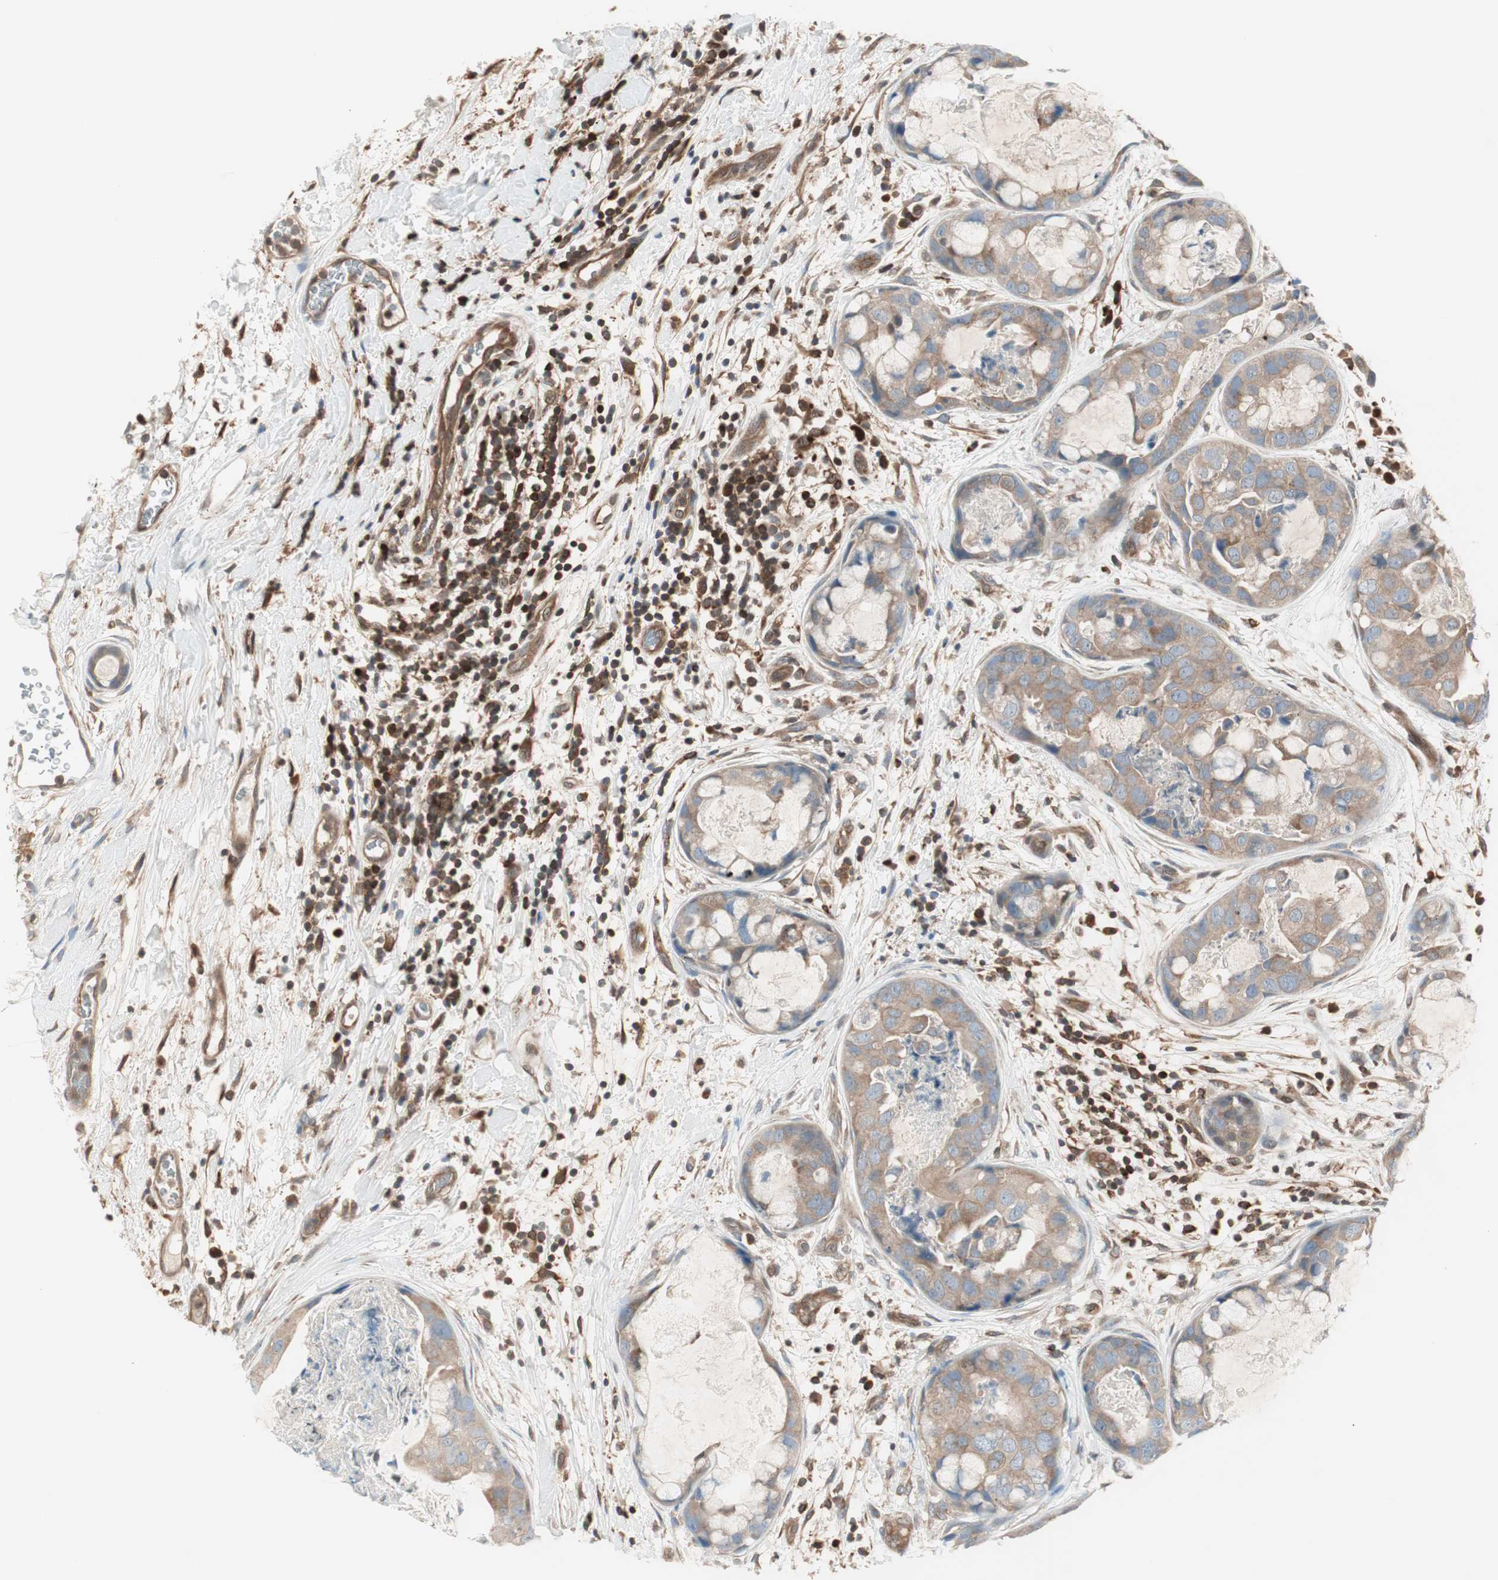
{"staining": {"intensity": "moderate", "quantity": ">75%", "location": "cytoplasmic/membranous"}, "tissue": "breast cancer", "cell_type": "Tumor cells", "image_type": "cancer", "snomed": [{"axis": "morphology", "description": "Duct carcinoma"}, {"axis": "topography", "description": "Breast"}], "caption": "Tumor cells exhibit medium levels of moderate cytoplasmic/membranous positivity in about >75% of cells in intraductal carcinoma (breast).", "gene": "GALT", "patient": {"sex": "female", "age": 40}}